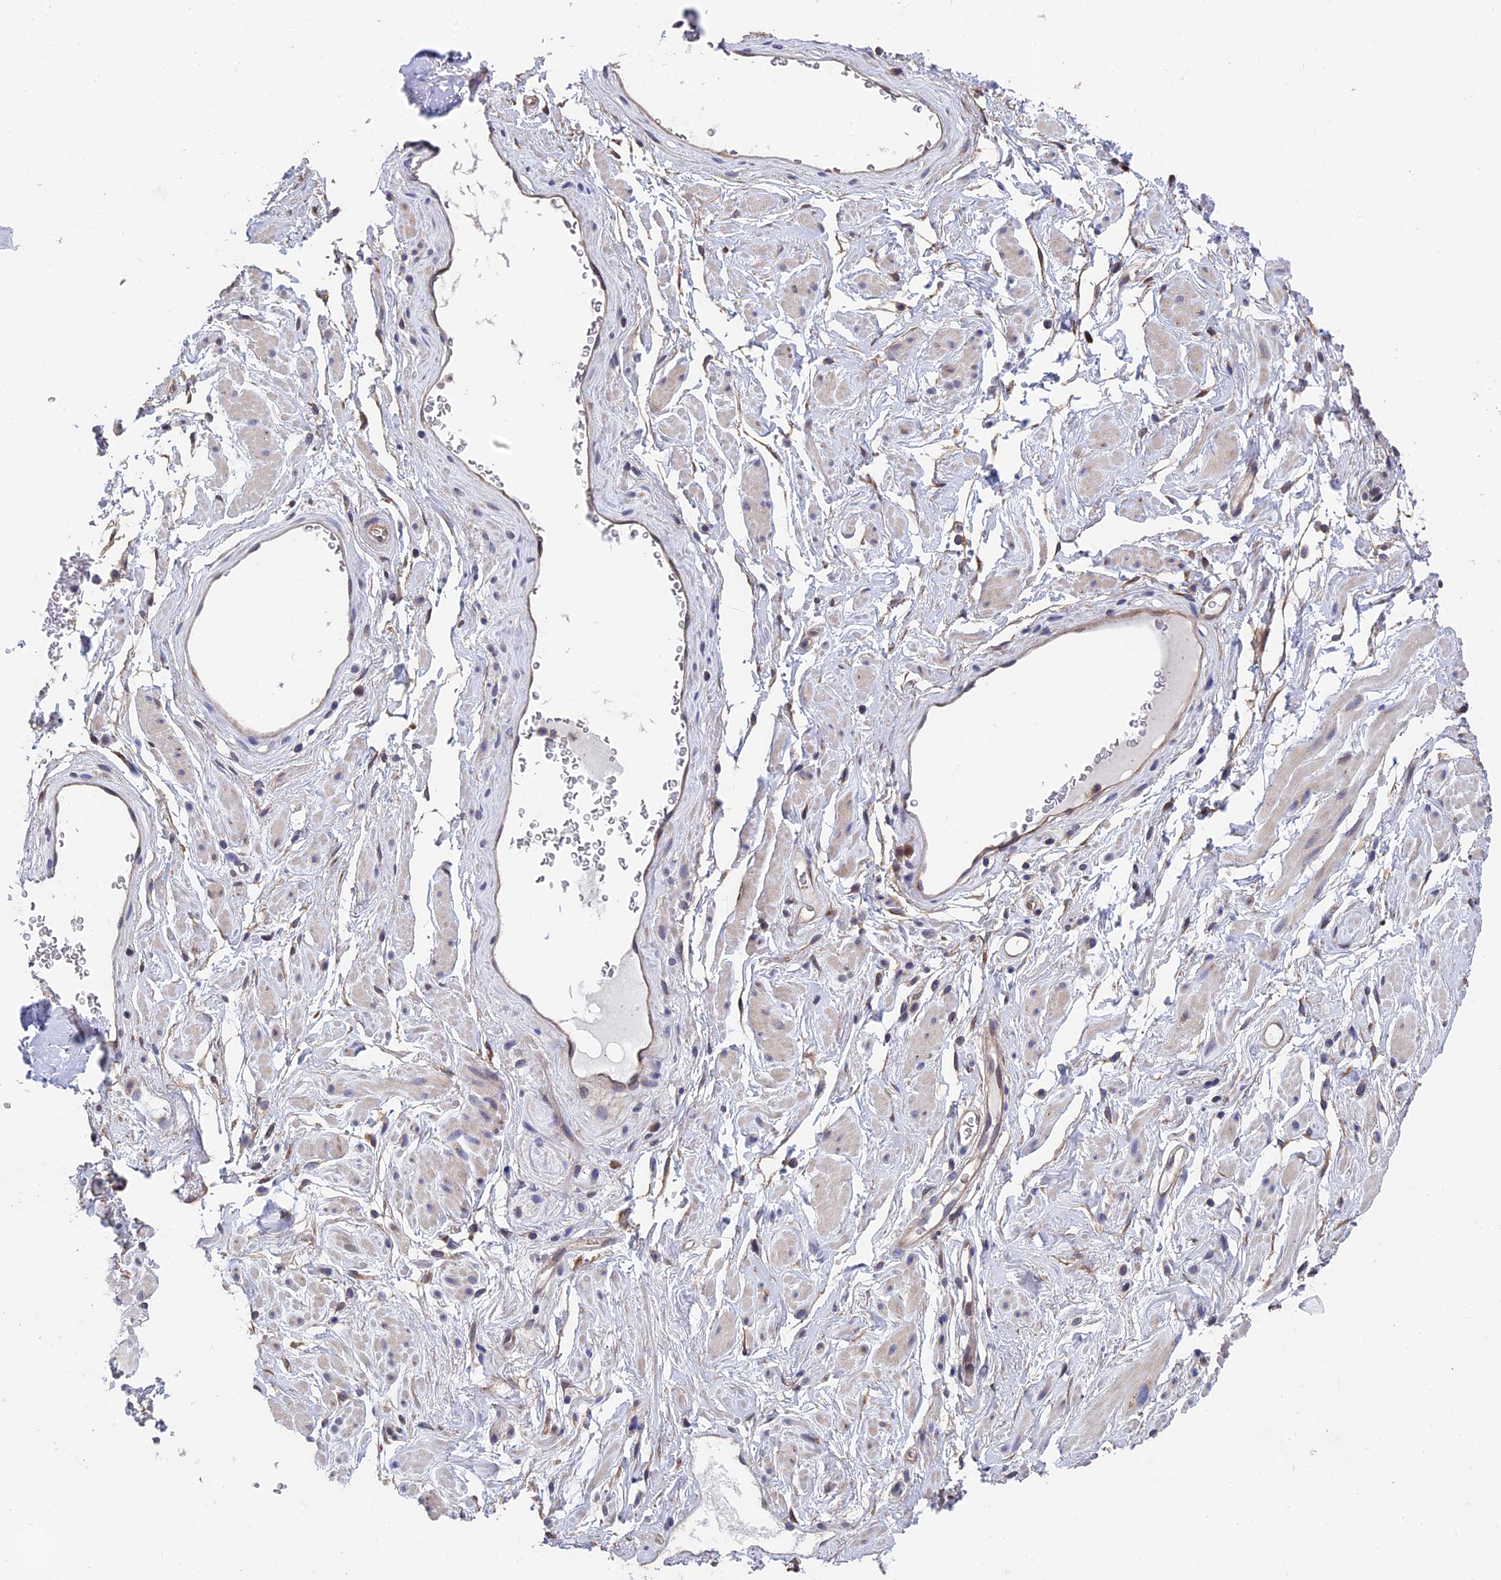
{"staining": {"intensity": "negative", "quantity": "none", "location": "cytoplasmic/membranous"}, "tissue": "adipose tissue", "cell_type": "Adipocytes", "image_type": "normal", "snomed": [{"axis": "morphology", "description": "Normal tissue, NOS"}, {"axis": "morphology", "description": "Adenocarcinoma, NOS"}, {"axis": "topography", "description": "Rectum"}, {"axis": "topography", "description": "Vagina"}, {"axis": "topography", "description": "Peripheral nerve tissue"}], "caption": "High power microscopy image of an immunohistochemistry (IHC) micrograph of benign adipose tissue, revealing no significant expression in adipocytes. Nuclei are stained in blue.", "gene": "LCMT1", "patient": {"sex": "female", "age": 71}}